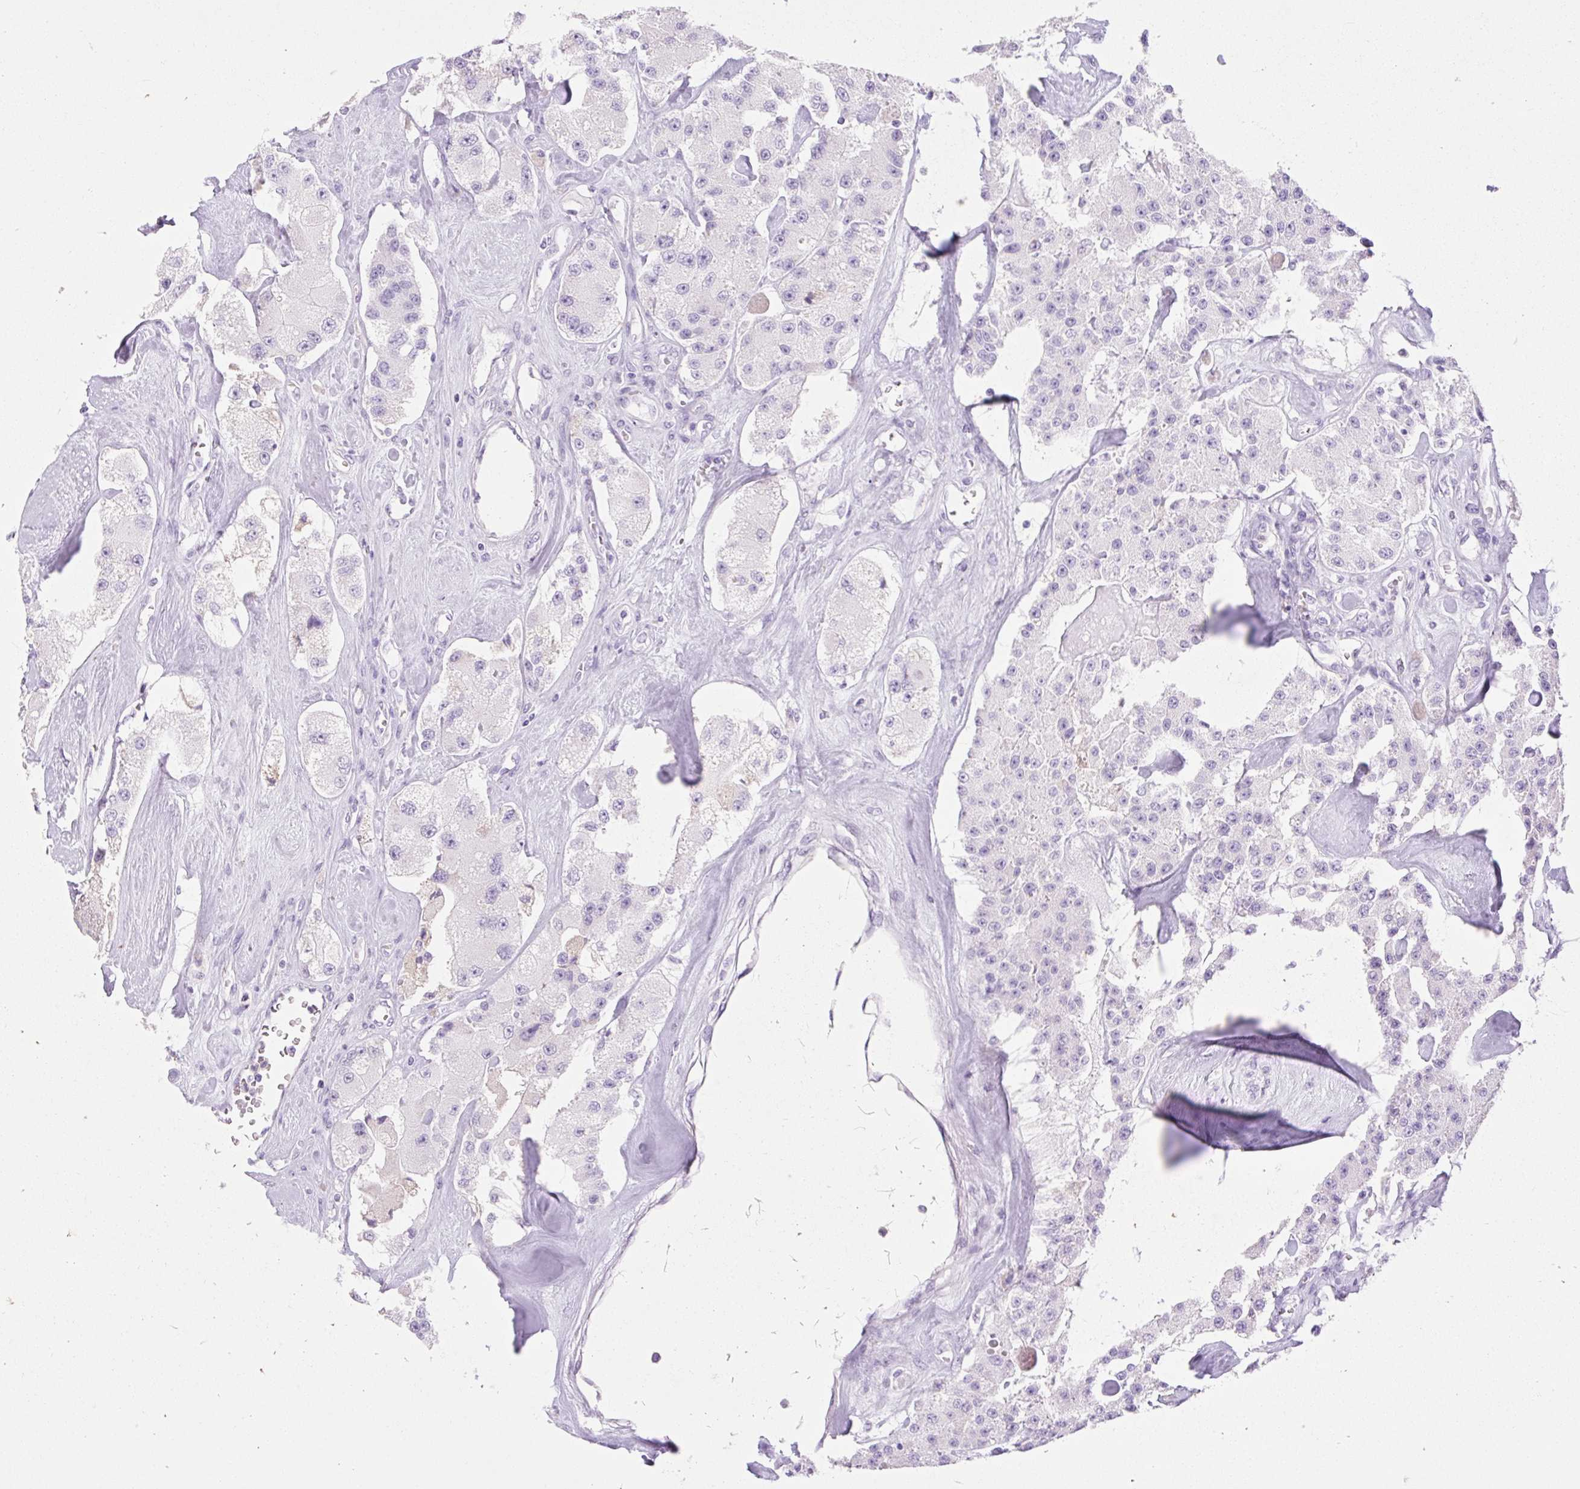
{"staining": {"intensity": "negative", "quantity": "none", "location": "none"}, "tissue": "carcinoid", "cell_type": "Tumor cells", "image_type": "cancer", "snomed": [{"axis": "morphology", "description": "Carcinoid, malignant, NOS"}, {"axis": "topography", "description": "Pancreas"}], "caption": "High magnification brightfield microscopy of carcinoid stained with DAB (3,3'-diaminobenzidine) (brown) and counterstained with hematoxylin (blue): tumor cells show no significant expression.", "gene": "SLC25A40", "patient": {"sex": "male", "age": 41}}